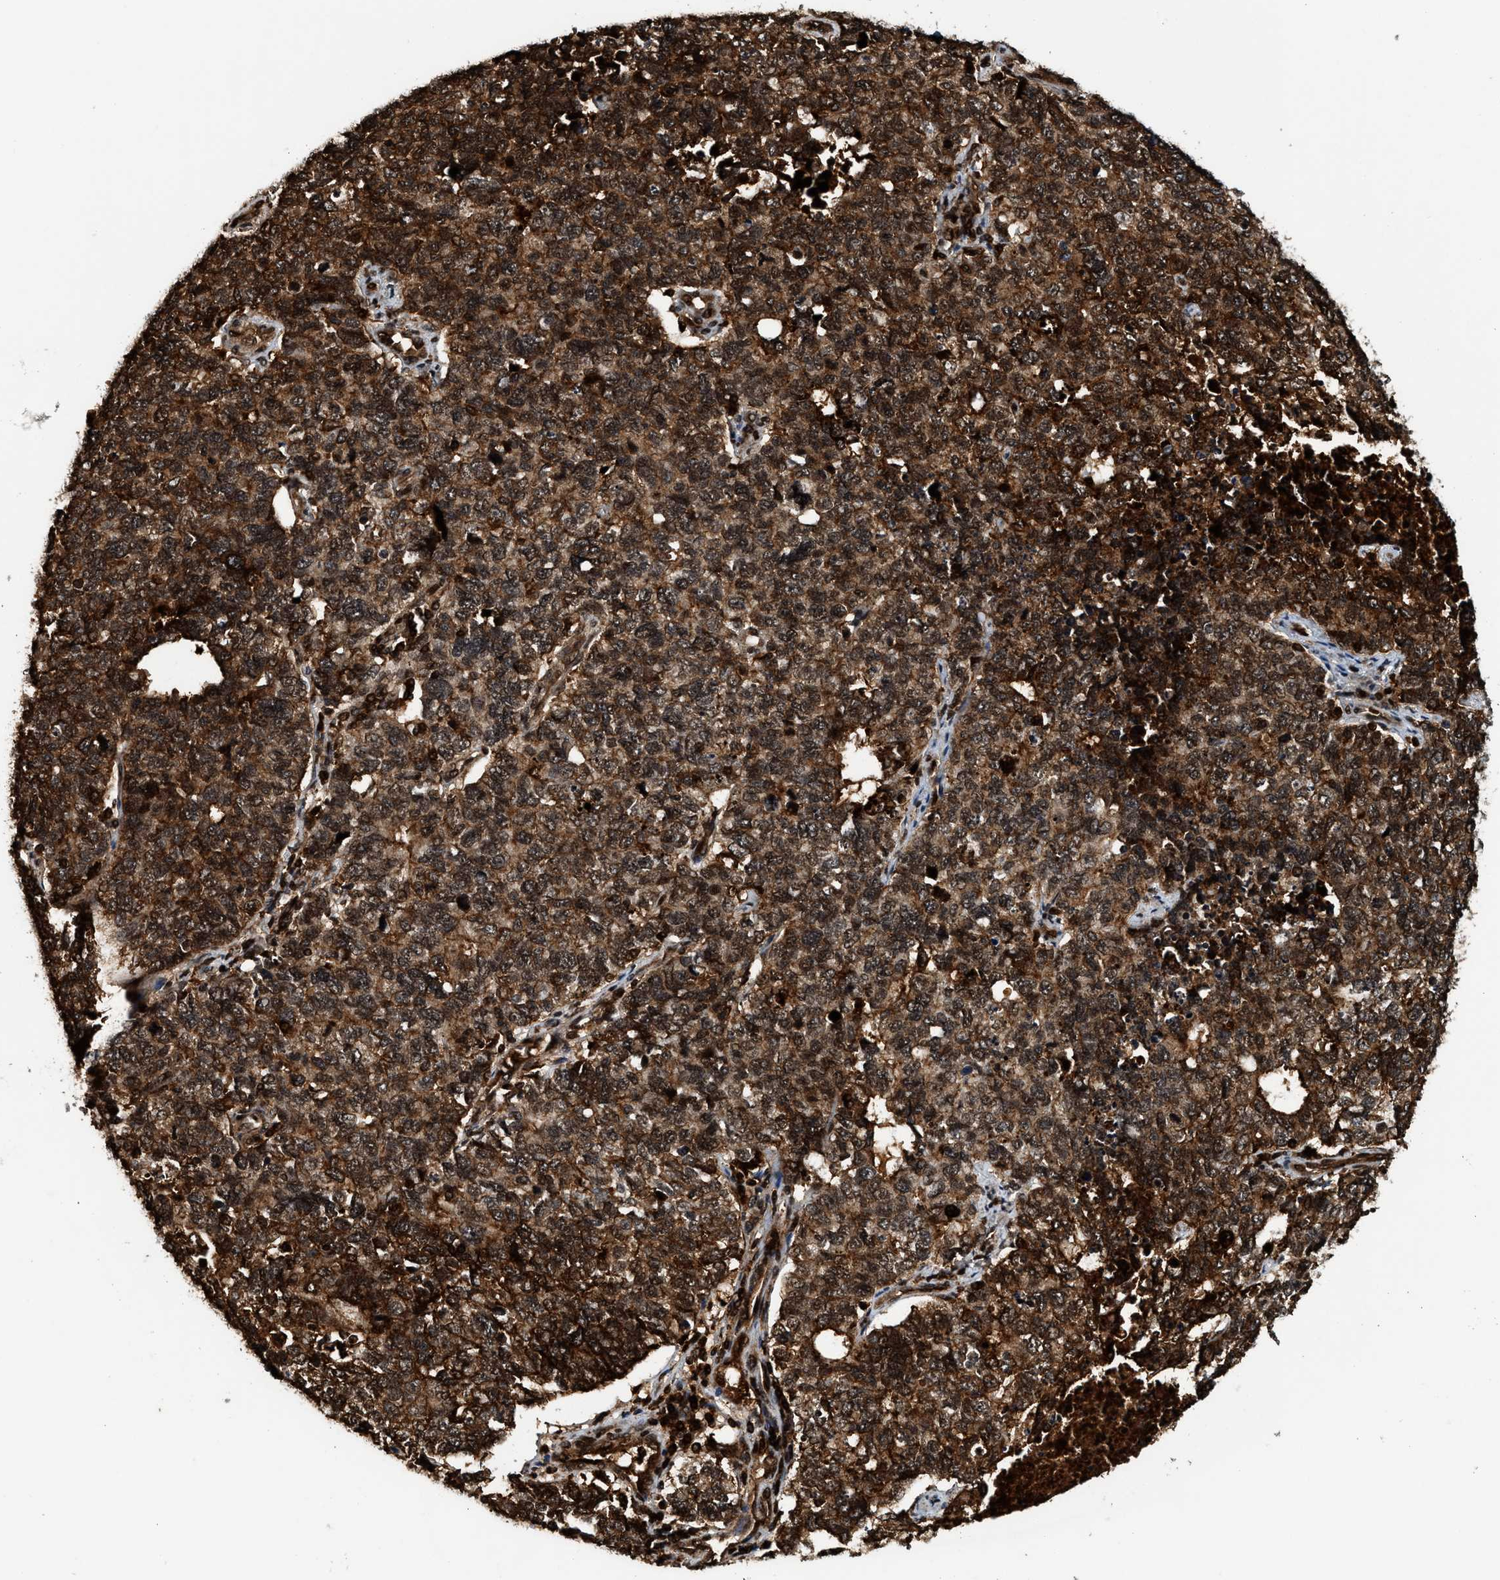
{"staining": {"intensity": "strong", "quantity": ">75%", "location": "cytoplasmic/membranous,nuclear"}, "tissue": "cervical cancer", "cell_type": "Tumor cells", "image_type": "cancer", "snomed": [{"axis": "morphology", "description": "Squamous cell carcinoma, NOS"}, {"axis": "topography", "description": "Cervix"}], "caption": "Protein staining by immunohistochemistry (IHC) shows strong cytoplasmic/membranous and nuclear positivity in about >75% of tumor cells in cervical cancer. (IHC, brightfield microscopy, high magnification).", "gene": "MDM2", "patient": {"sex": "female", "age": 63}}